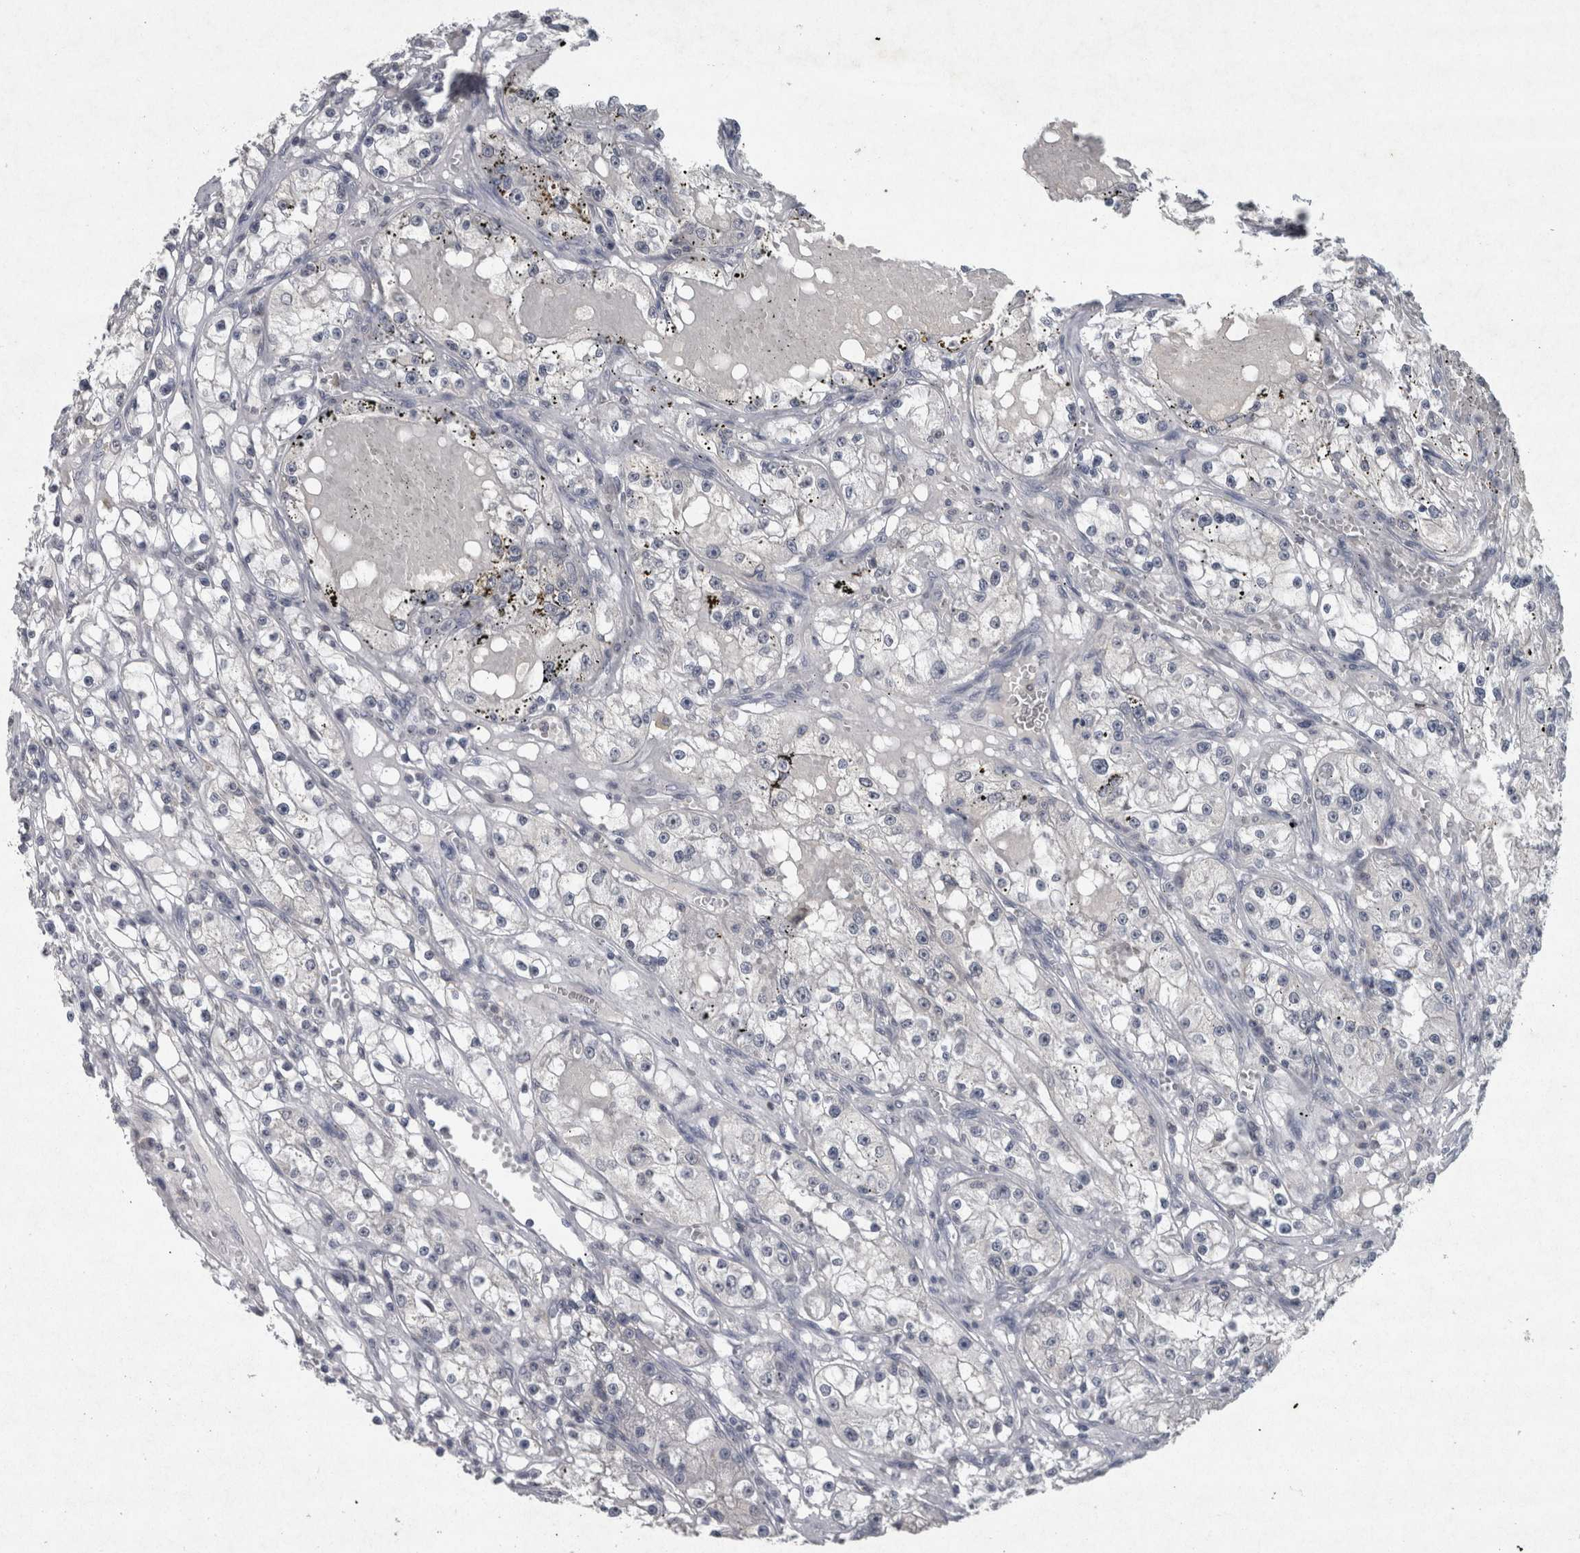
{"staining": {"intensity": "negative", "quantity": "none", "location": "none"}, "tissue": "renal cancer", "cell_type": "Tumor cells", "image_type": "cancer", "snomed": [{"axis": "morphology", "description": "Adenocarcinoma, NOS"}, {"axis": "topography", "description": "Kidney"}], "caption": "Tumor cells are negative for protein expression in human renal cancer.", "gene": "WNT7A", "patient": {"sex": "male", "age": 56}}